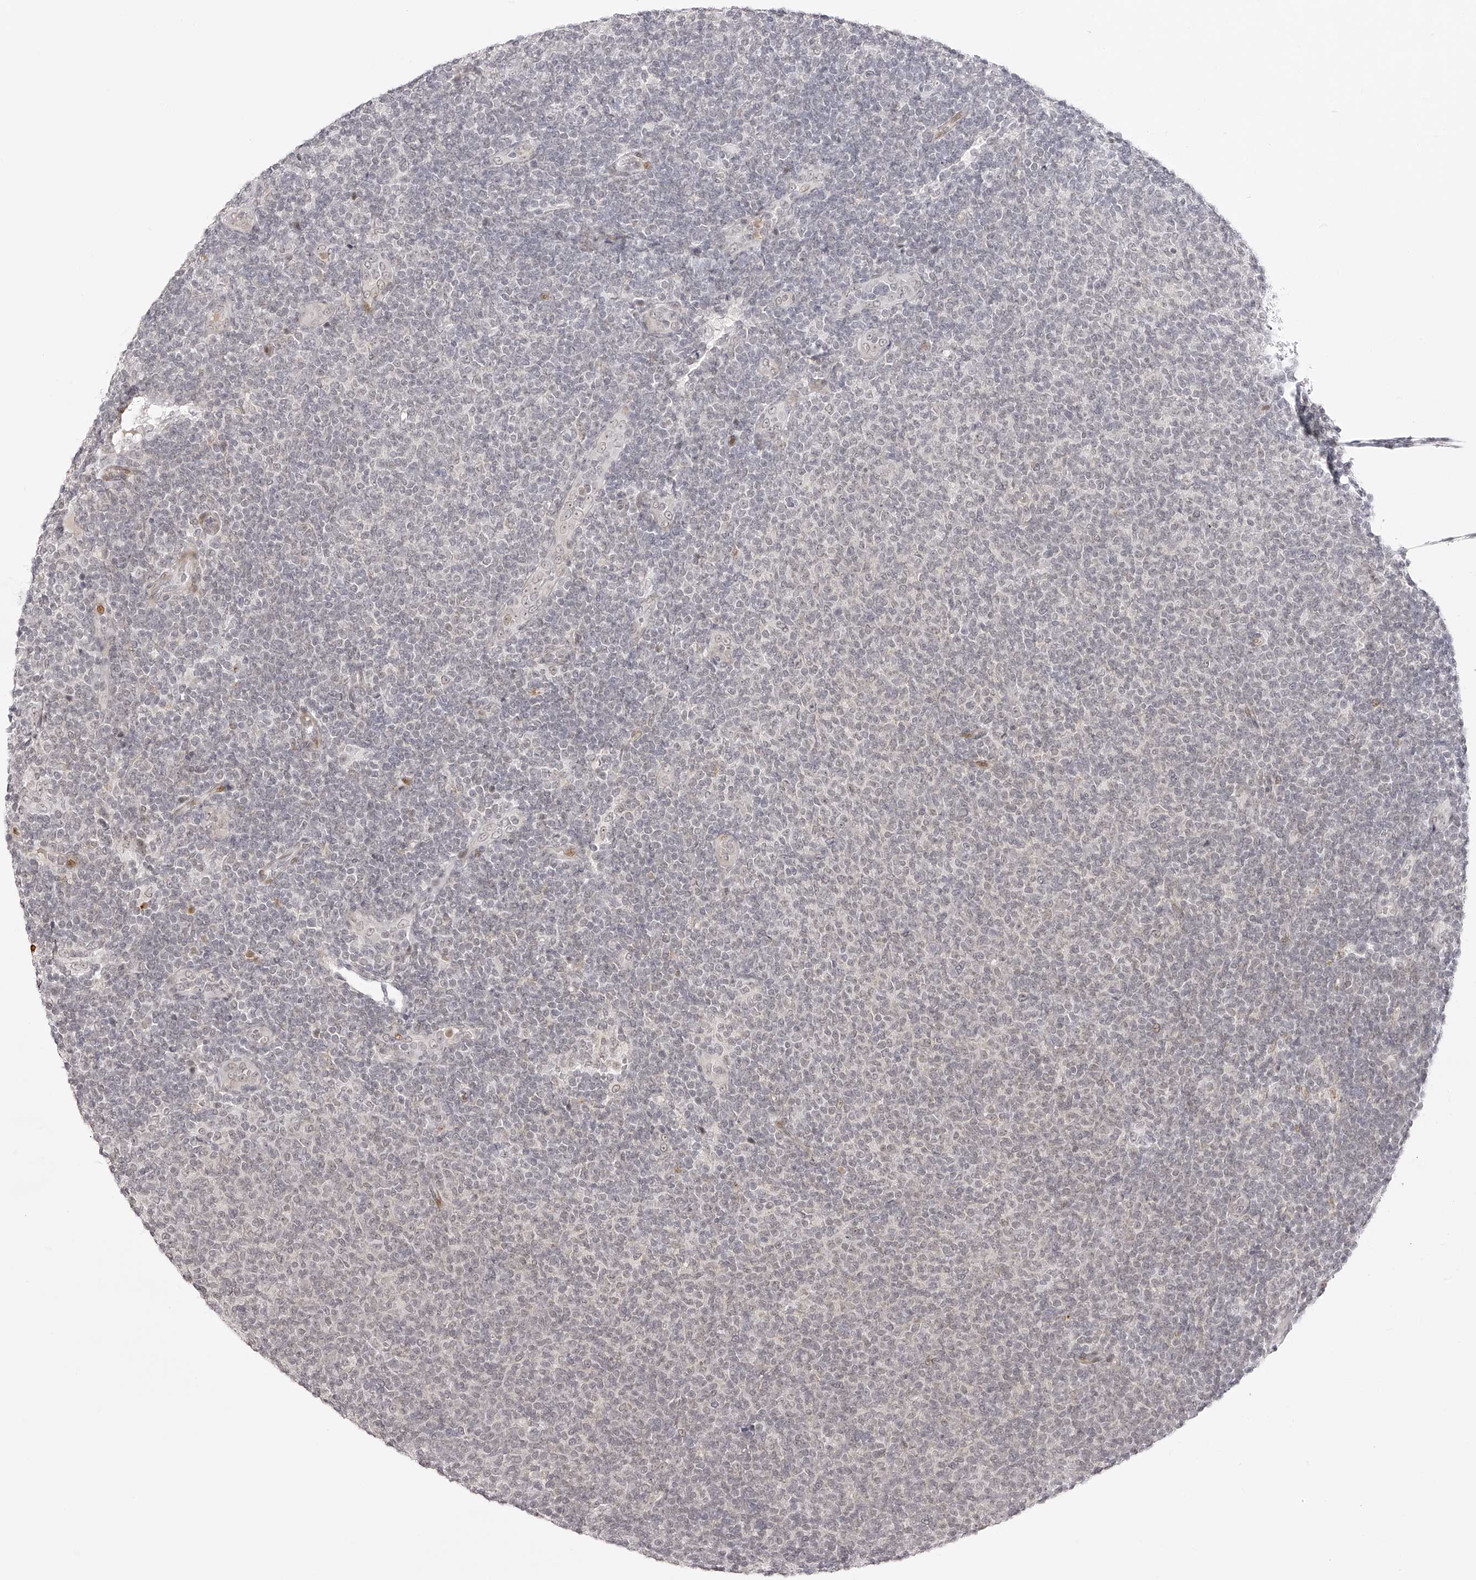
{"staining": {"intensity": "negative", "quantity": "none", "location": "none"}, "tissue": "lymphoma", "cell_type": "Tumor cells", "image_type": "cancer", "snomed": [{"axis": "morphology", "description": "Malignant lymphoma, non-Hodgkin's type, Low grade"}, {"axis": "topography", "description": "Lymph node"}], "caption": "A histopathology image of lymphoma stained for a protein reveals no brown staining in tumor cells.", "gene": "PLEKHG1", "patient": {"sex": "male", "age": 66}}